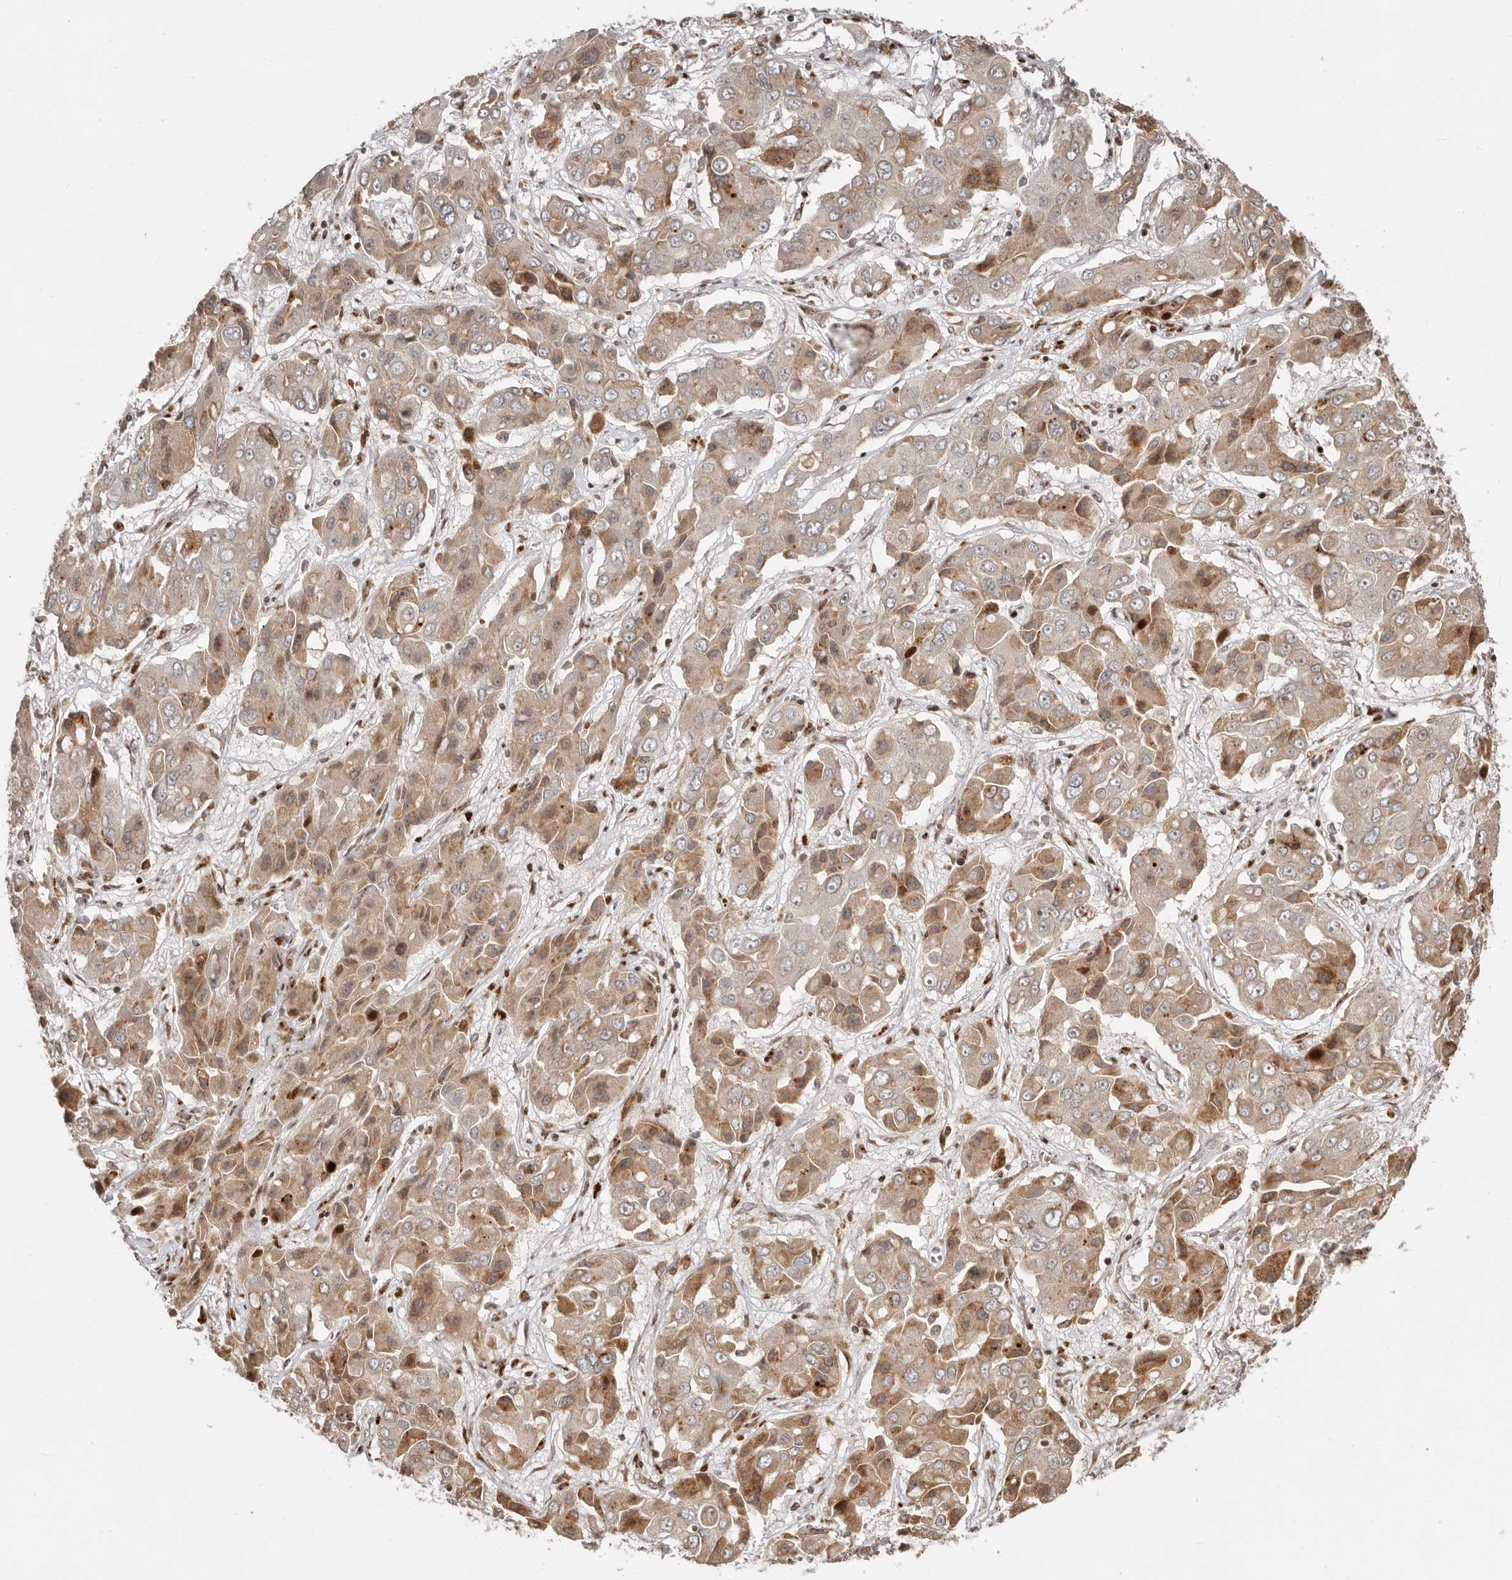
{"staining": {"intensity": "moderate", "quantity": ">75%", "location": "cytoplasmic/membranous"}, "tissue": "liver cancer", "cell_type": "Tumor cells", "image_type": "cancer", "snomed": [{"axis": "morphology", "description": "Cholangiocarcinoma"}, {"axis": "topography", "description": "Liver"}], "caption": "Human liver cancer (cholangiocarcinoma) stained with a brown dye displays moderate cytoplasmic/membranous positive expression in approximately >75% of tumor cells.", "gene": "TRIM4", "patient": {"sex": "male", "age": 67}}